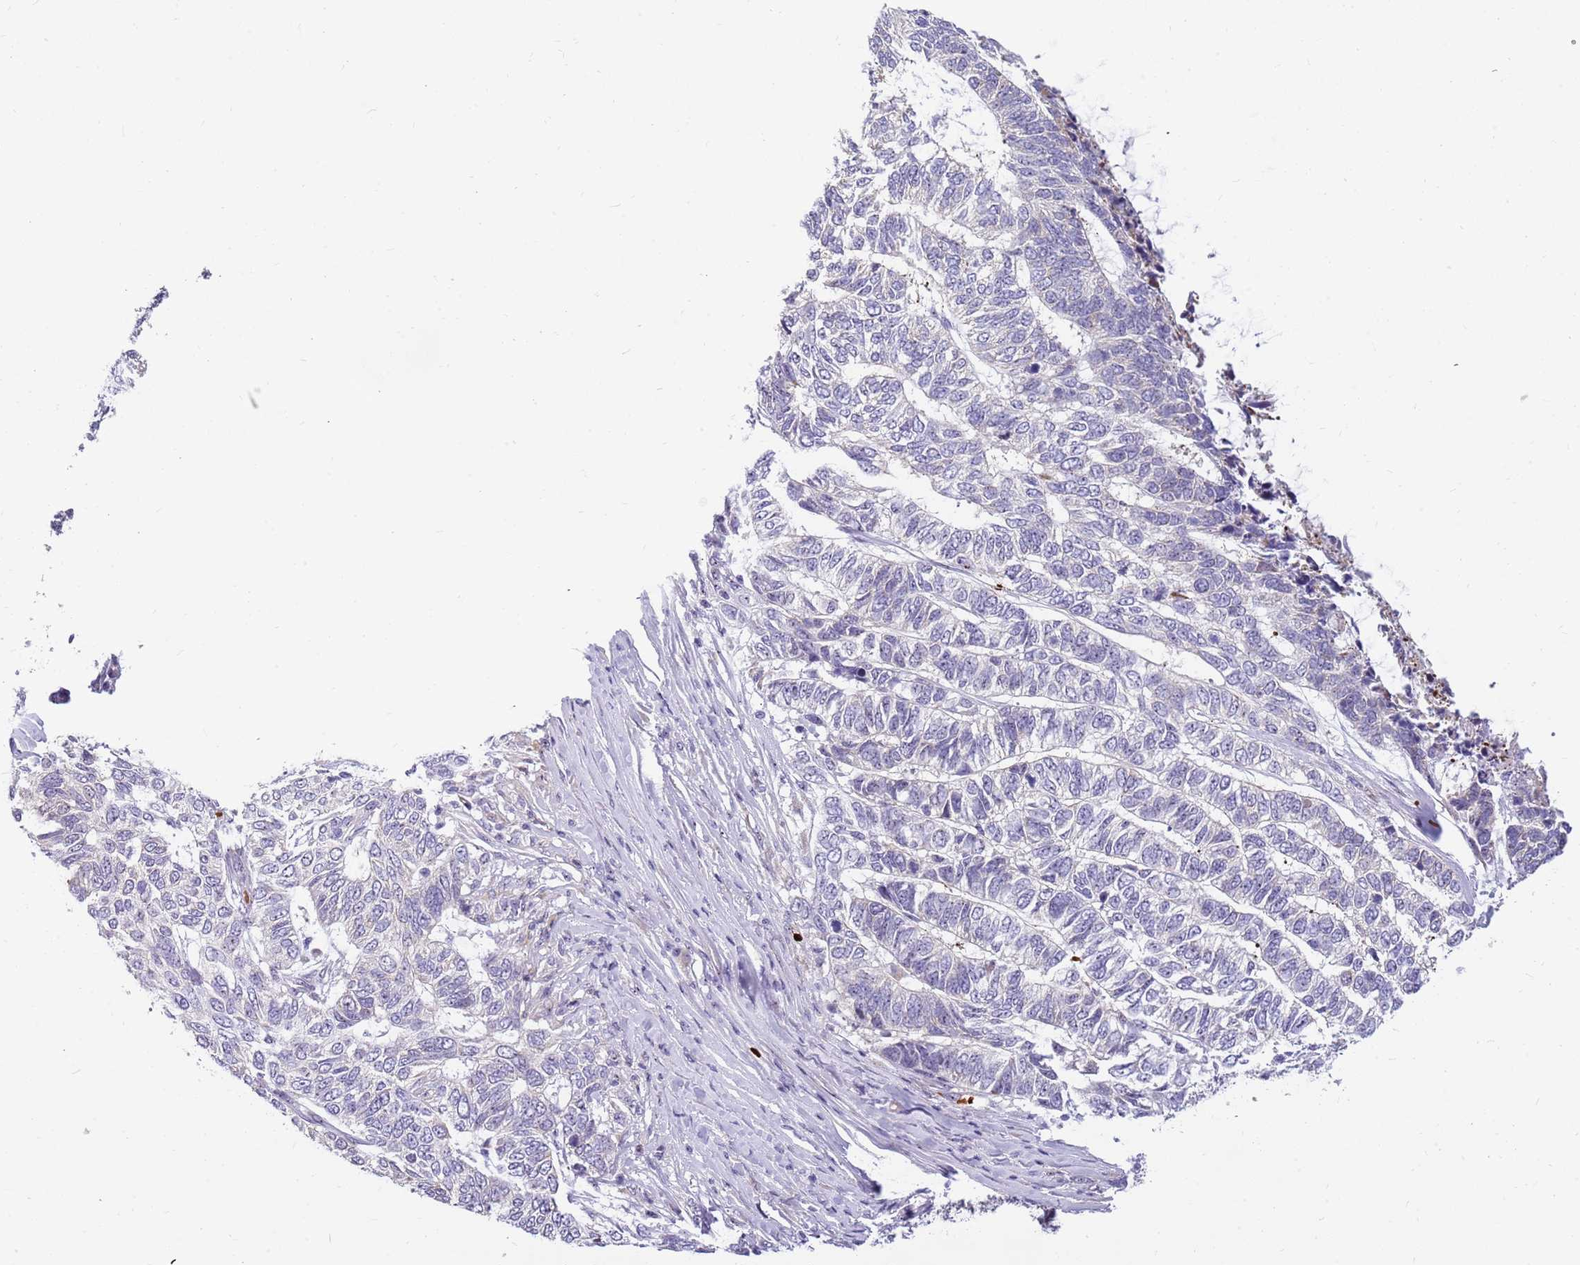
{"staining": {"intensity": "negative", "quantity": "none", "location": "none"}, "tissue": "skin cancer", "cell_type": "Tumor cells", "image_type": "cancer", "snomed": [{"axis": "morphology", "description": "Basal cell carcinoma"}, {"axis": "topography", "description": "Skin"}], "caption": "Immunohistochemistry (IHC) micrograph of neoplastic tissue: basal cell carcinoma (skin) stained with DAB demonstrates no significant protein expression in tumor cells.", "gene": "DNAJA3", "patient": {"sex": "female", "age": 65}}